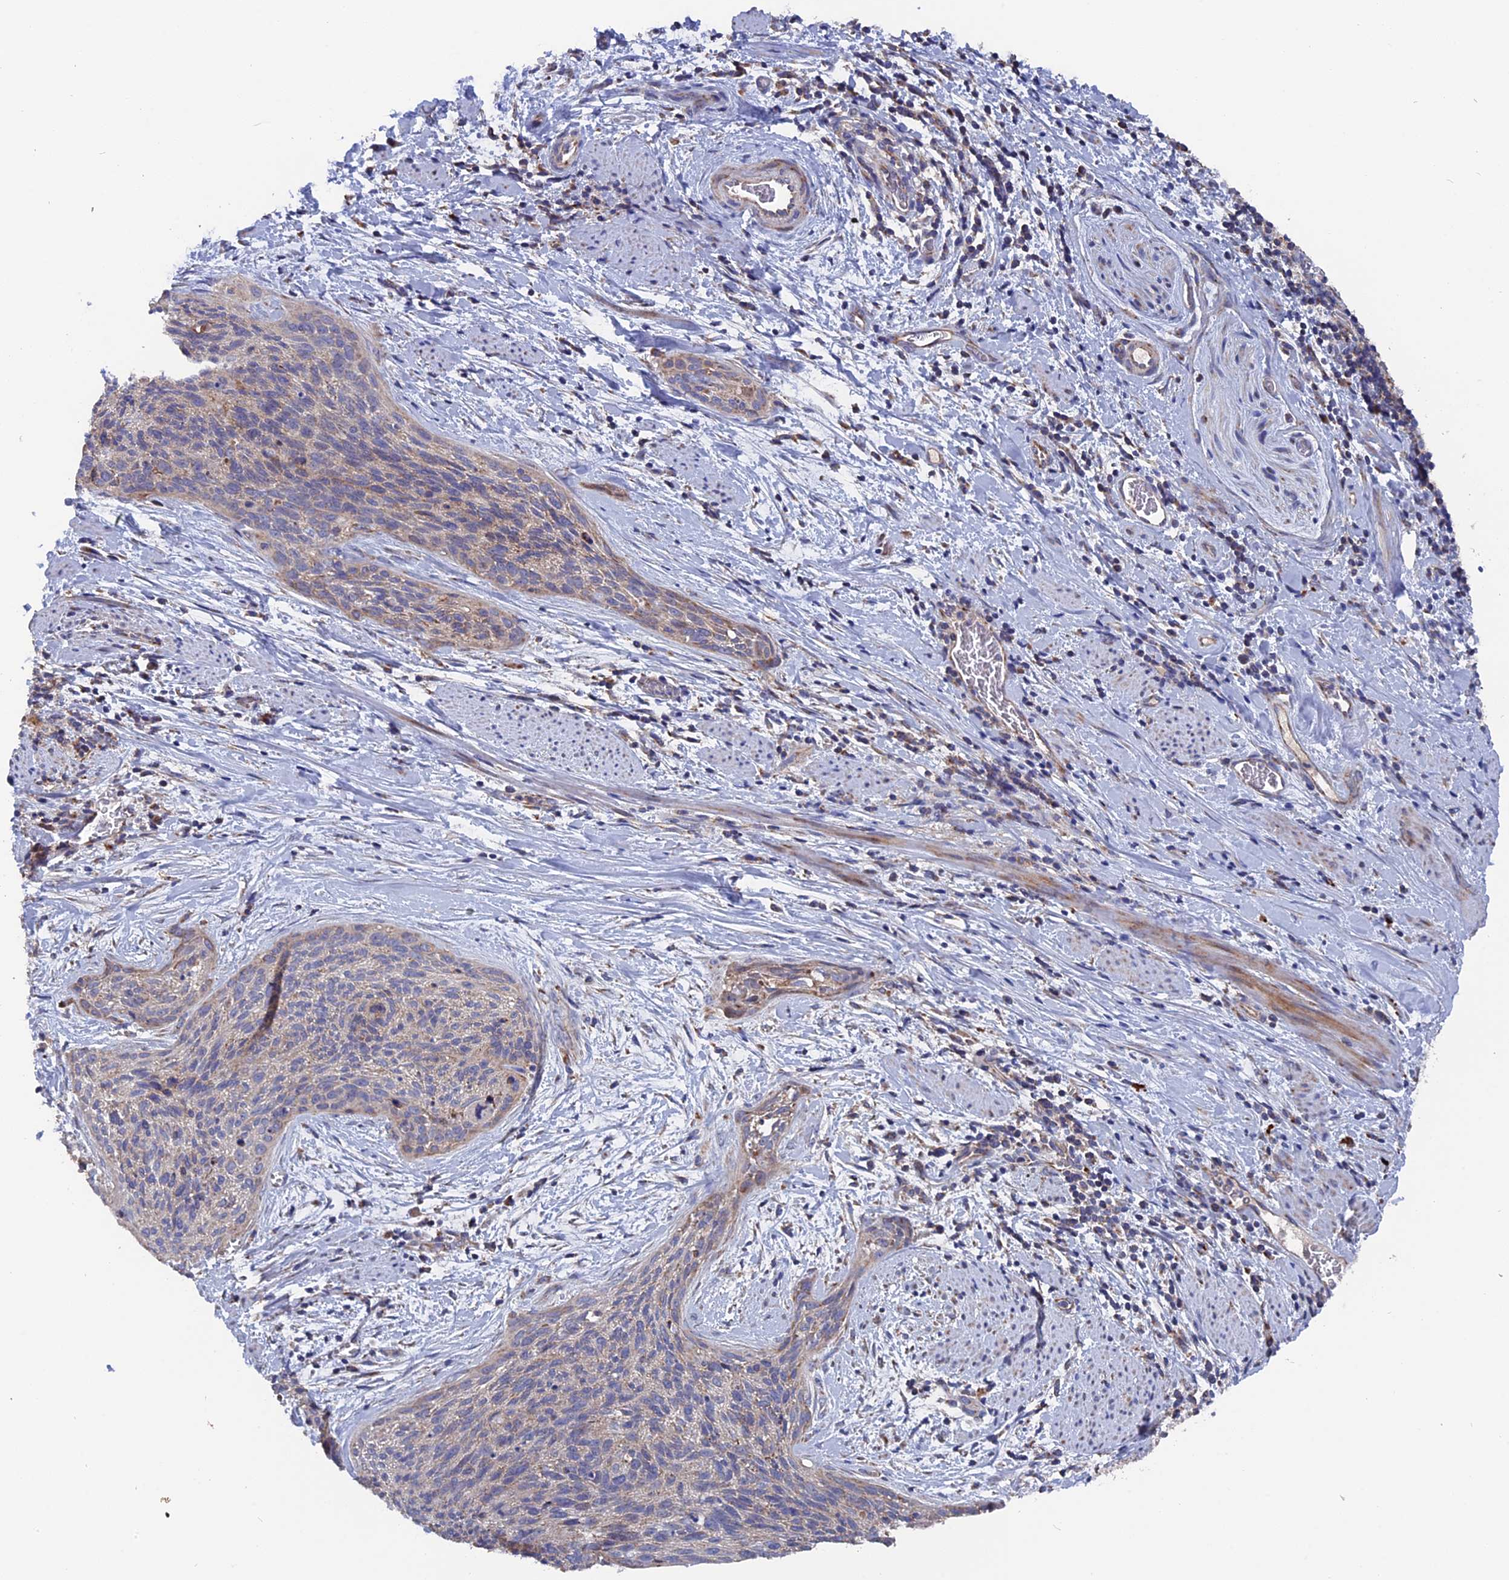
{"staining": {"intensity": "weak", "quantity": "<25%", "location": "cytoplasmic/membranous"}, "tissue": "cervical cancer", "cell_type": "Tumor cells", "image_type": "cancer", "snomed": [{"axis": "morphology", "description": "Squamous cell carcinoma, NOS"}, {"axis": "topography", "description": "Cervix"}], "caption": "Cervical cancer (squamous cell carcinoma) stained for a protein using IHC exhibits no positivity tumor cells.", "gene": "TGFA", "patient": {"sex": "female", "age": 55}}